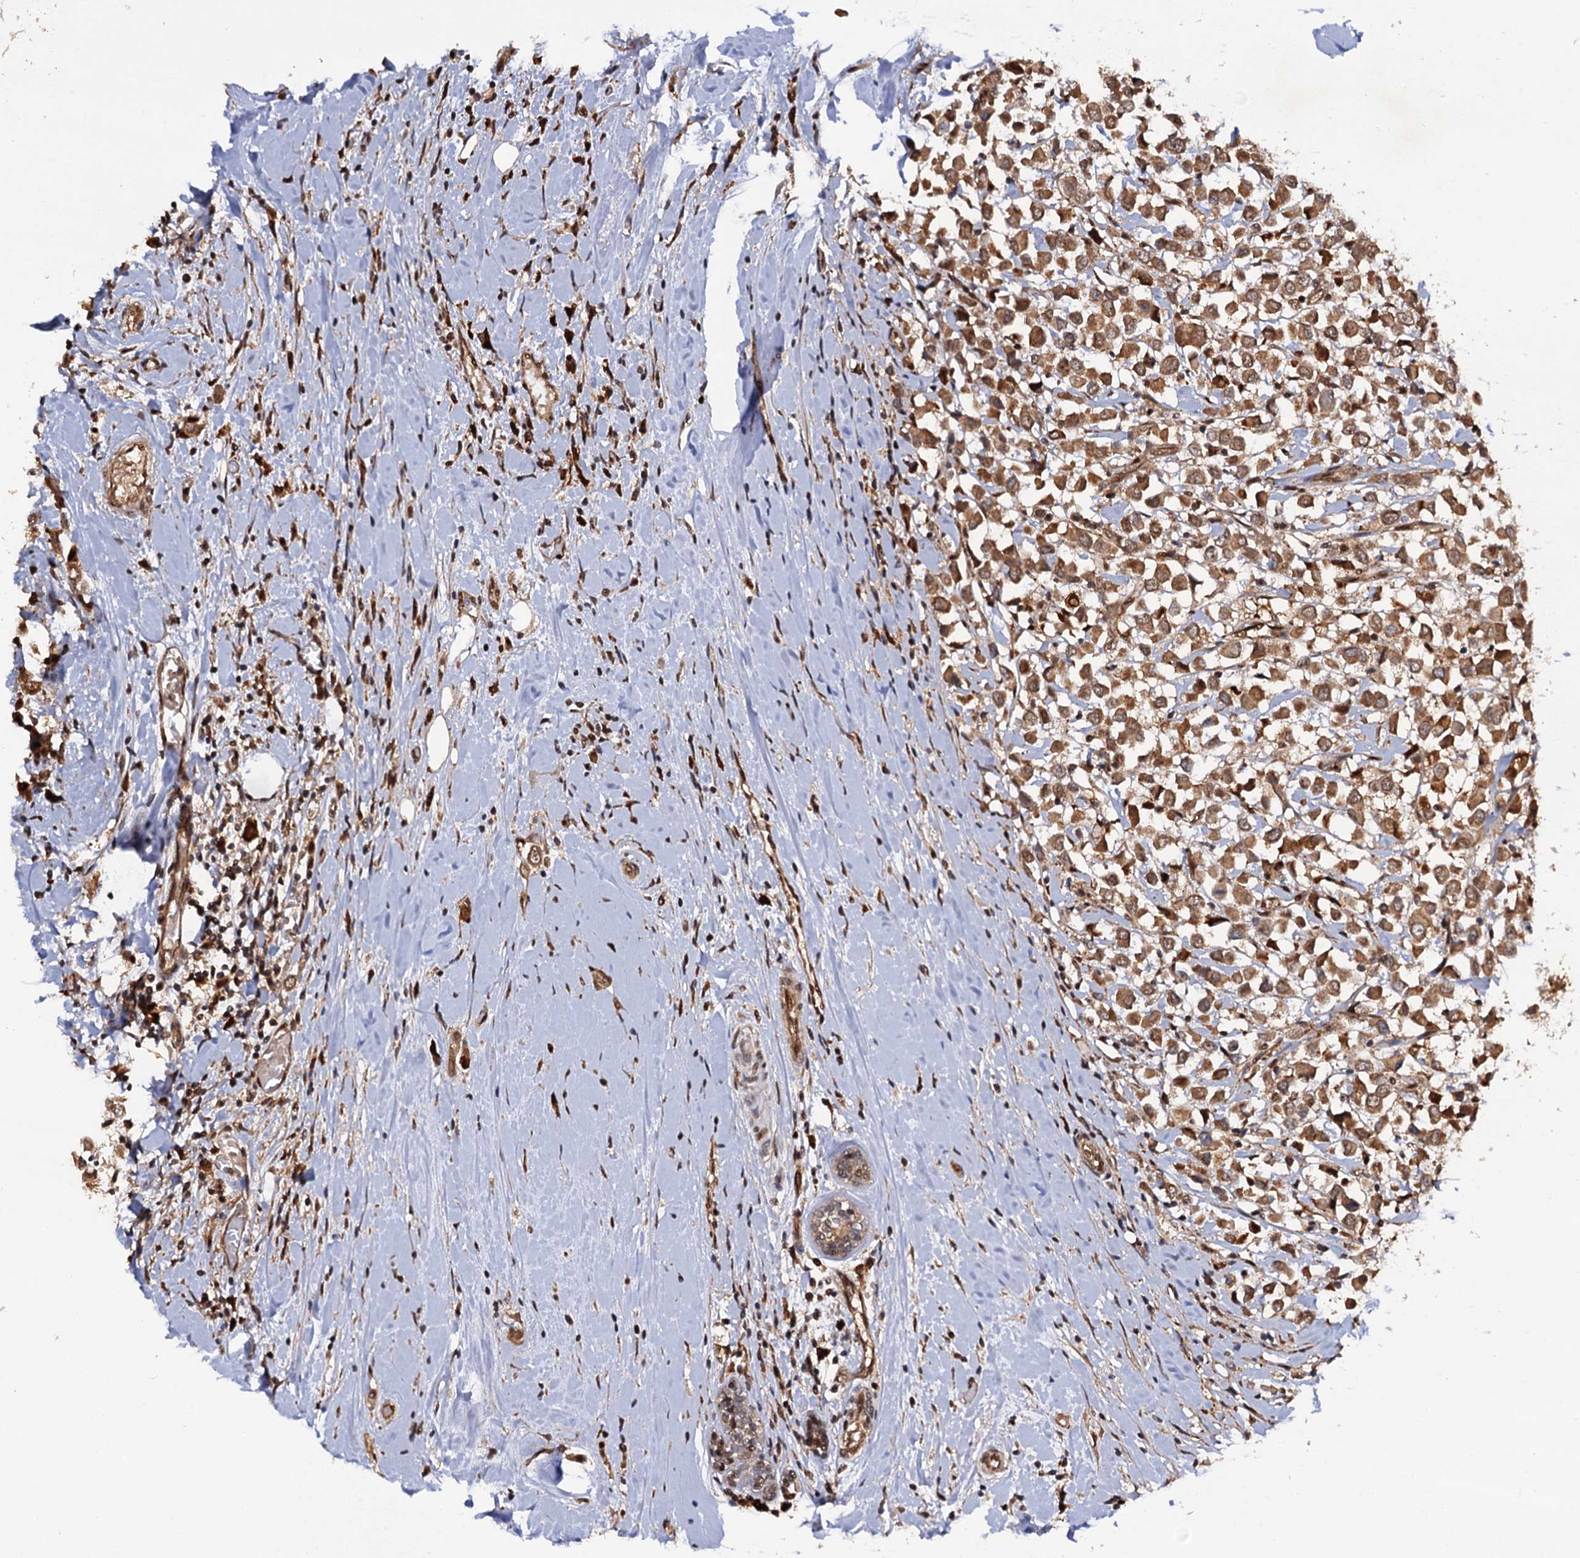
{"staining": {"intensity": "moderate", "quantity": ">75%", "location": "cytoplasmic/membranous"}, "tissue": "breast cancer", "cell_type": "Tumor cells", "image_type": "cancer", "snomed": [{"axis": "morphology", "description": "Duct carcinoma"}, {"axis": "topography", "description": "Breast"}], "caption": "A brown stain shows moderate cytoplasmic/membranous staining of a protein in breast cancer (invasive ductal carcinoma) tumor cells.", "gene": "CDC23", "patient": {"sex": "female", "age": 61}}